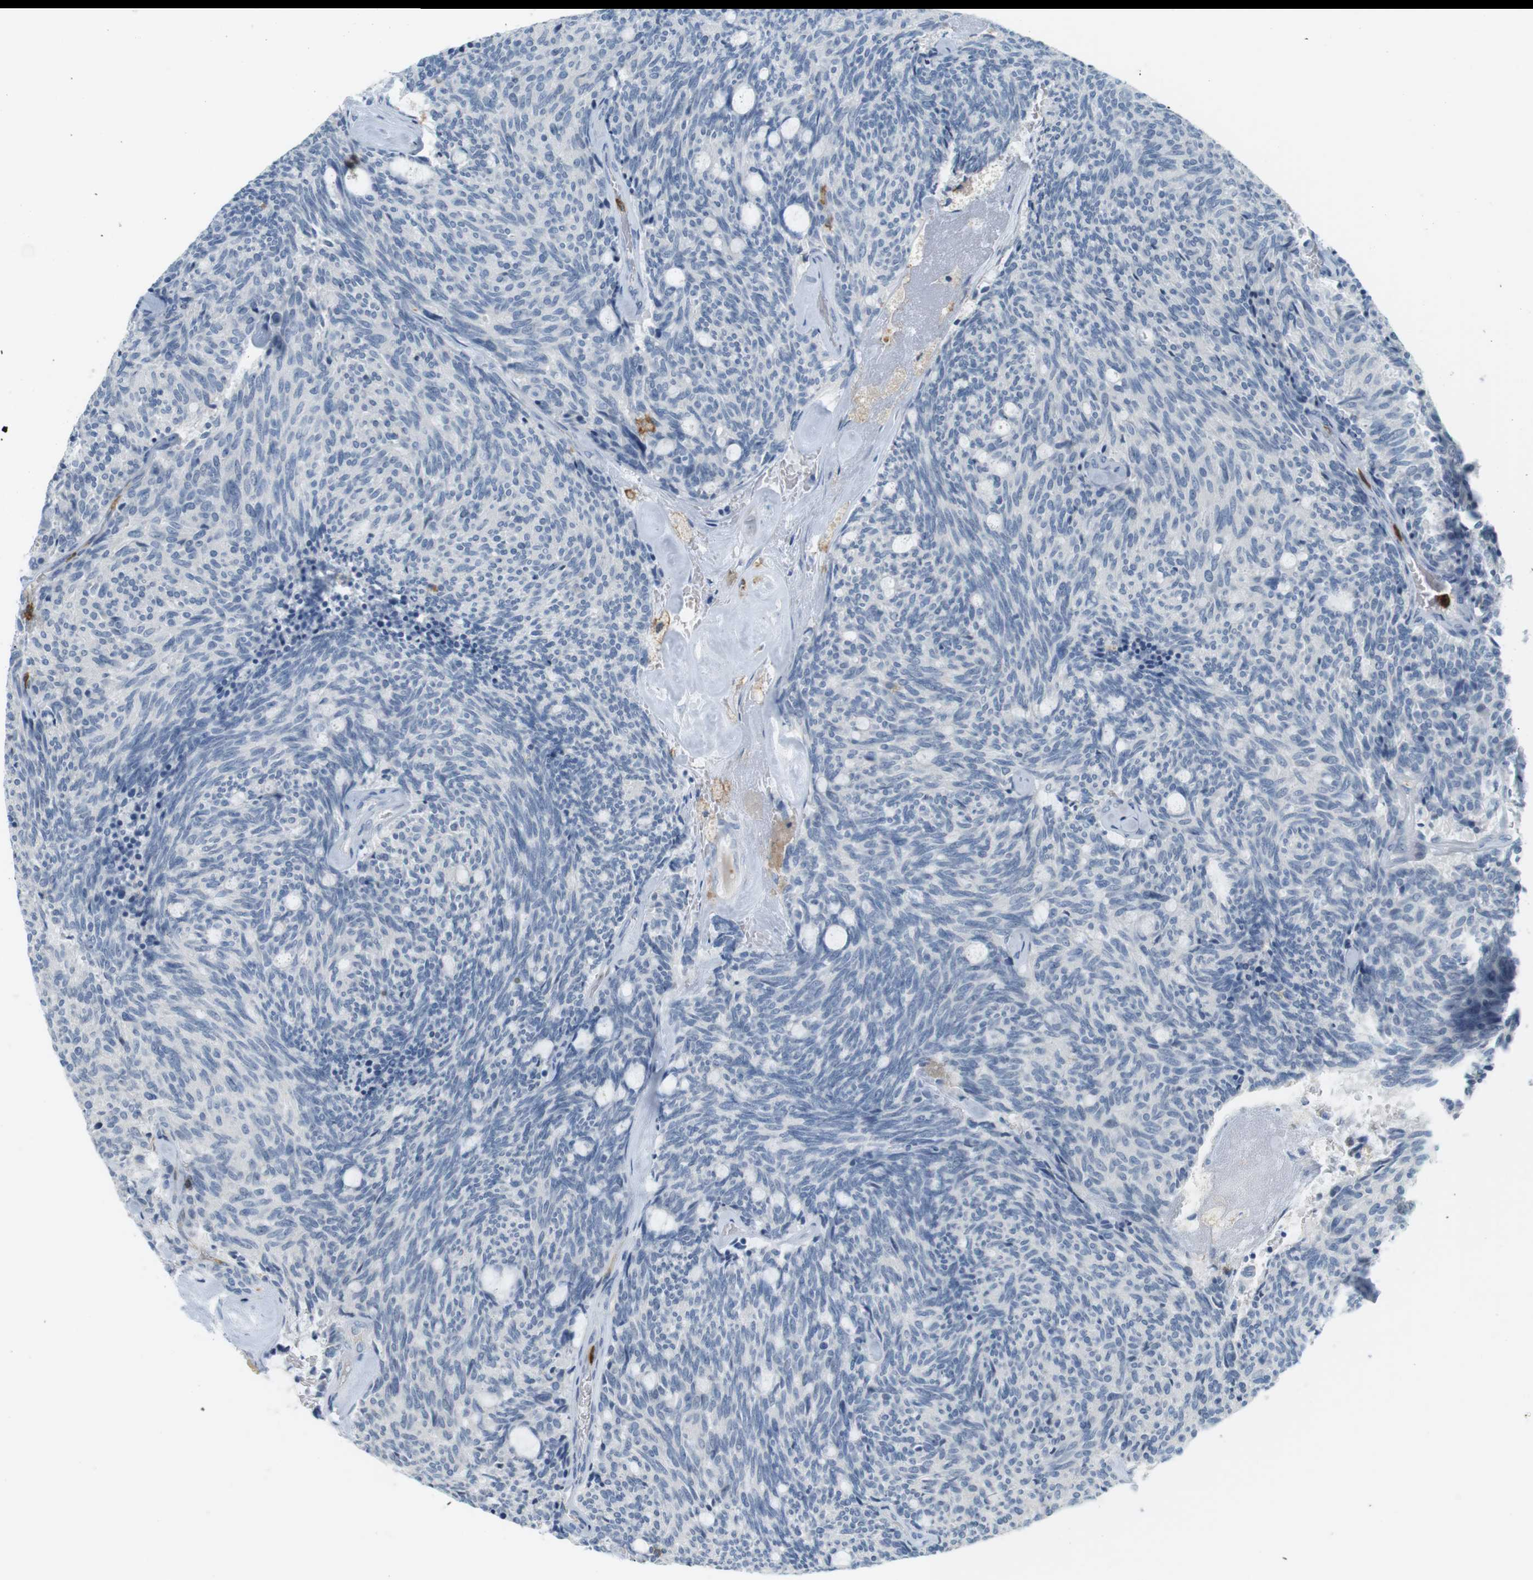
{"staining": {"intensity": "negative", "quantity": "none", "location": "none"}, "tissue": "carcinoid", "cell_type": "Tumor cells", "image_type": "cancer", "snomed": [{"axis": "morphology", "description": "Carcinoid, malignant, NOS"}, {"axis": "topography", "description": "Pancreas"}], "caption": "A photomicrograph of malignant carcinoid stained for a protein demonstrates no brown staining in tumor cells. The staining is performed using DAB brown chromogen with nuclei counter-stained in using hematoxylin.", "gene": "SIRPA", "patient": {"sex": "female", "age": 54}}